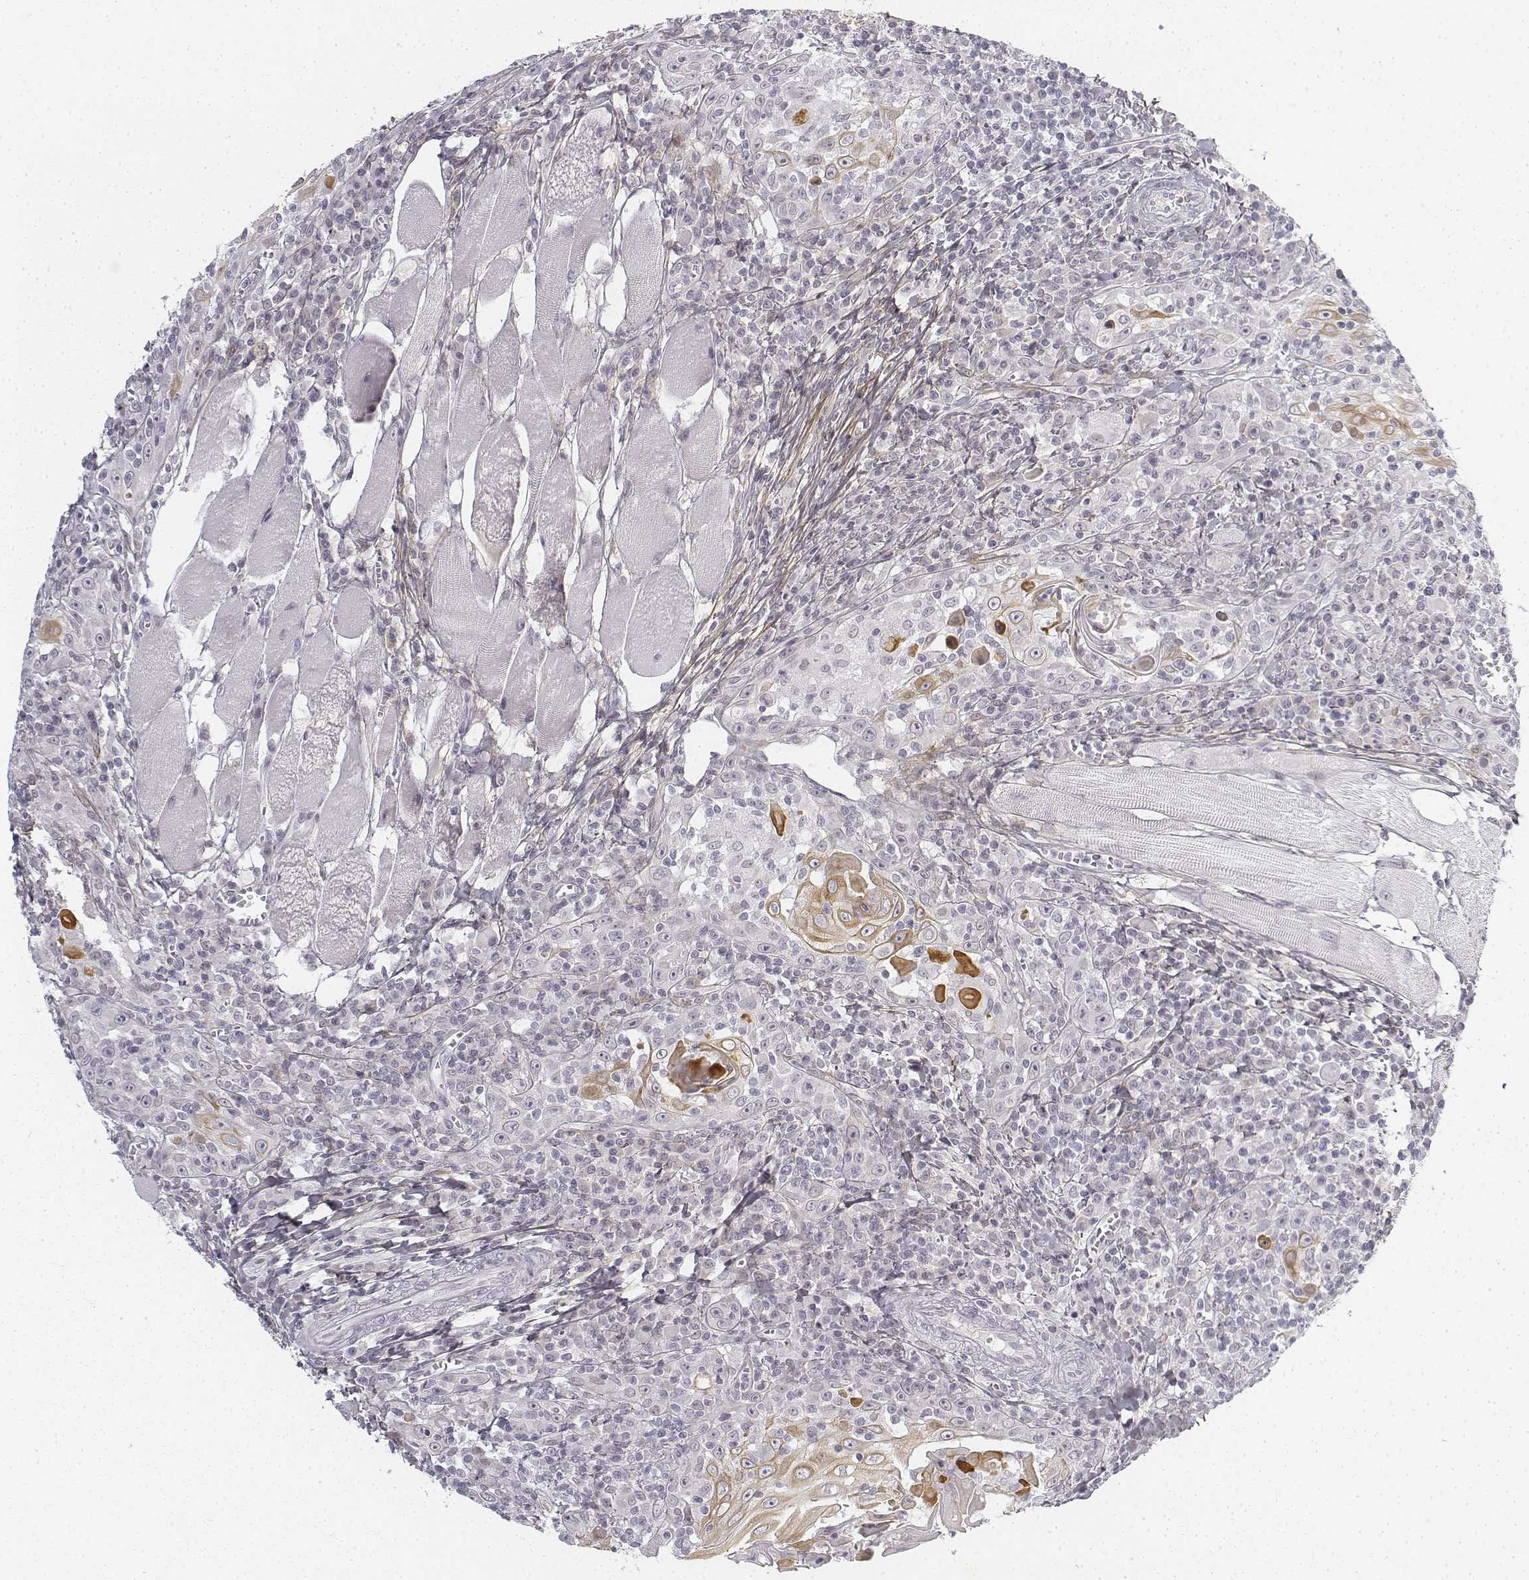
{"staining": {"intensity": "weak", "quantity": "25%-75%", "location": "cytoplasmic/membranous"}, "tissue": "head and neck cancer", "cell_type": "Tumor cells", "image_type": "cancer", "snomed": [{"axis": "morphology", "description": "Squamous cell carcinoma, NOS"}, {"axis": "topography", "description": "Head-Neck"}], "caption": "This is an image of immunohistochemistry staining of head and neck cancer, which shows weak positivity in the cytoplasmic/membranous of tumor cells.", "gene": "KRT84", "patient": {"sex": "male", "age": 52}}